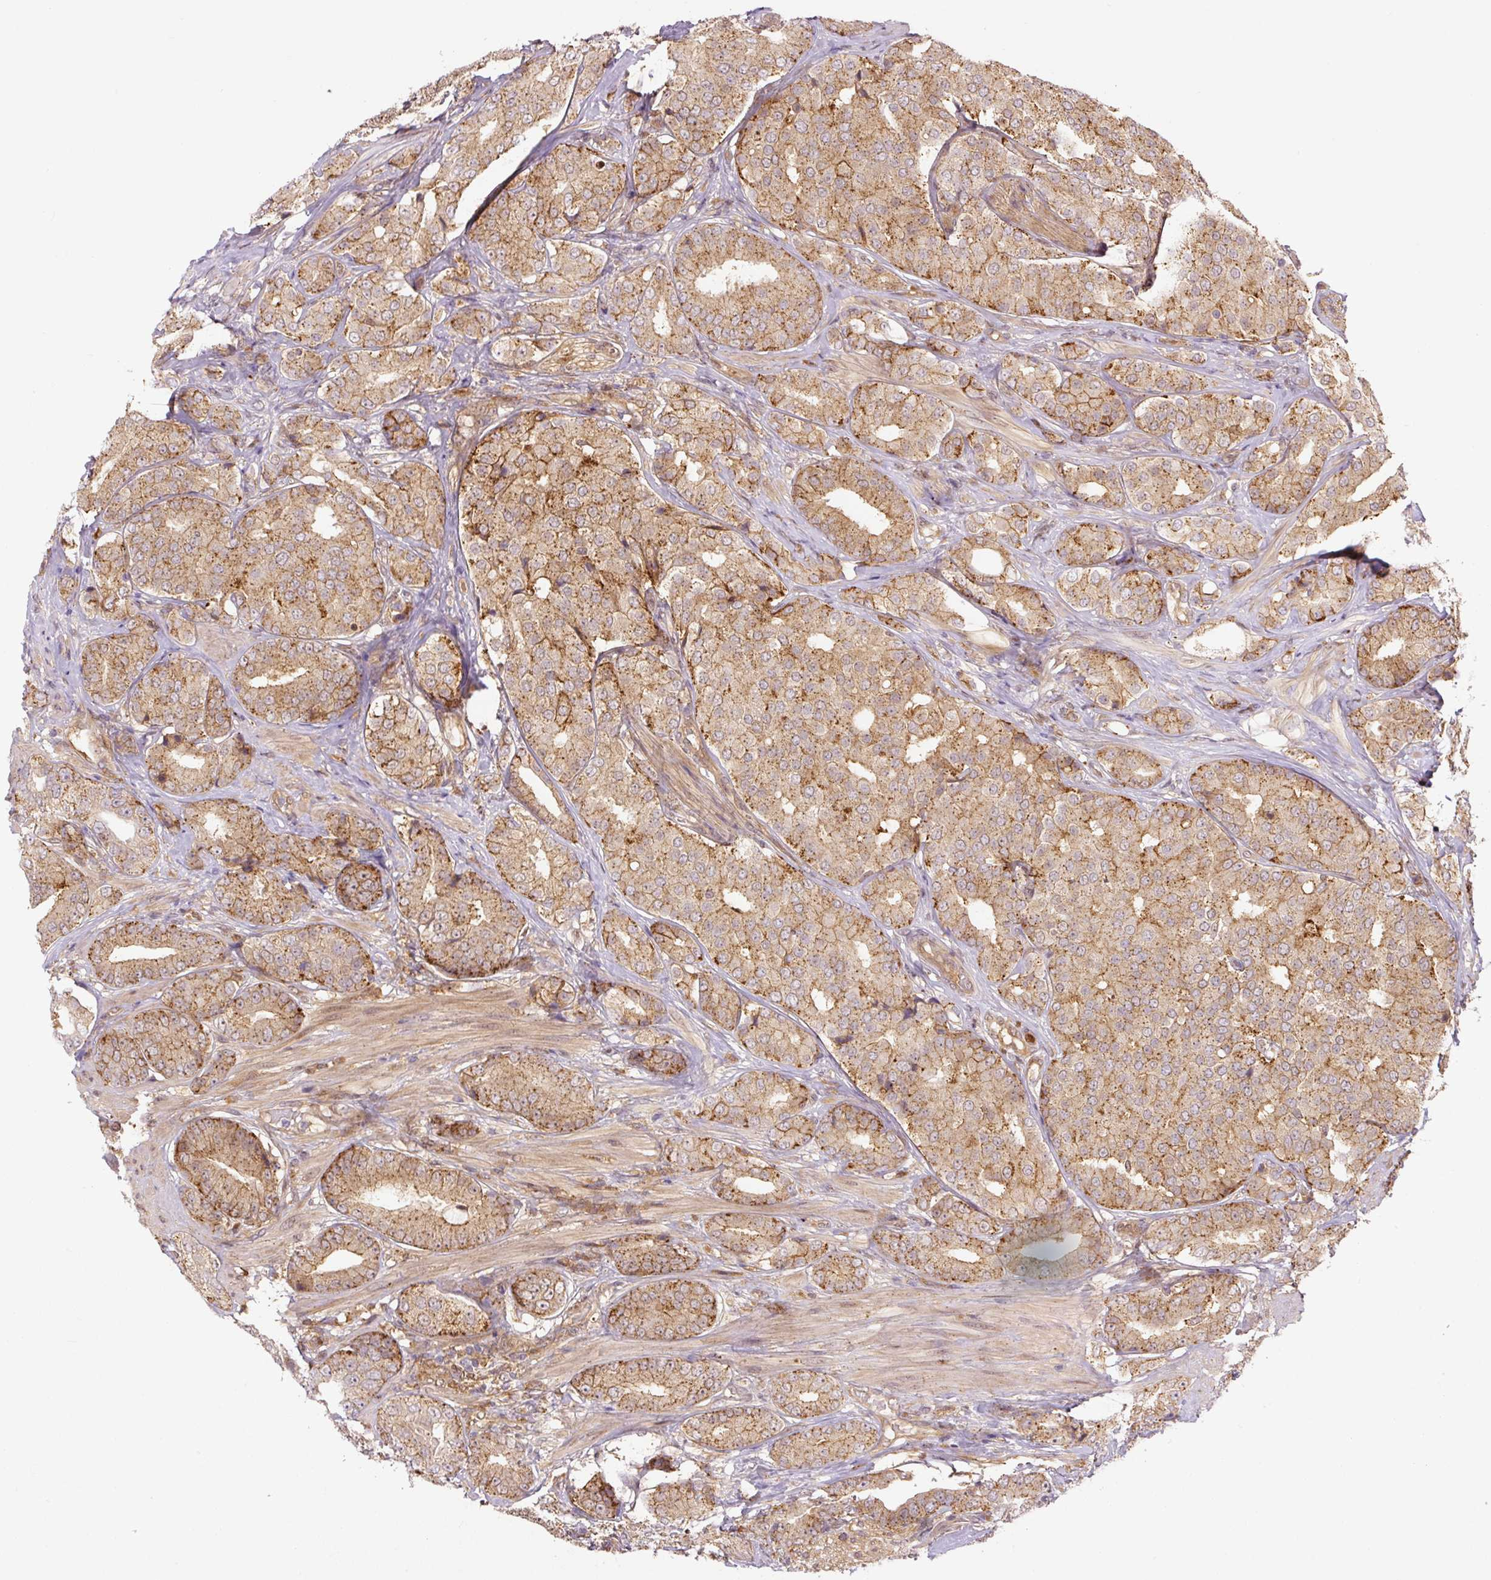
{"staining": {"intensity": "moderate", "quantity": ">75%", "location": "cytoplasmic/membranous"}, "tissue": "prostate cancer", "cell_type": "Tumor cells", "image_type": "cancer", "snomed": [{"axis": "morphology", "description": "Adenocarcinoma, High grade"}, {"axis": "topography", "description": "Prostate"}], "caption": "Immunohistochemistry image of human prostate high-grade adenocarcinoma stained for a protein (brown), which exhibits medium levels of moderate cytoplasmic/membranous staining in about >75% of tumor cells.", "gene": "ZSWIM7", "patient": {"sex": "male", "age": 63}}